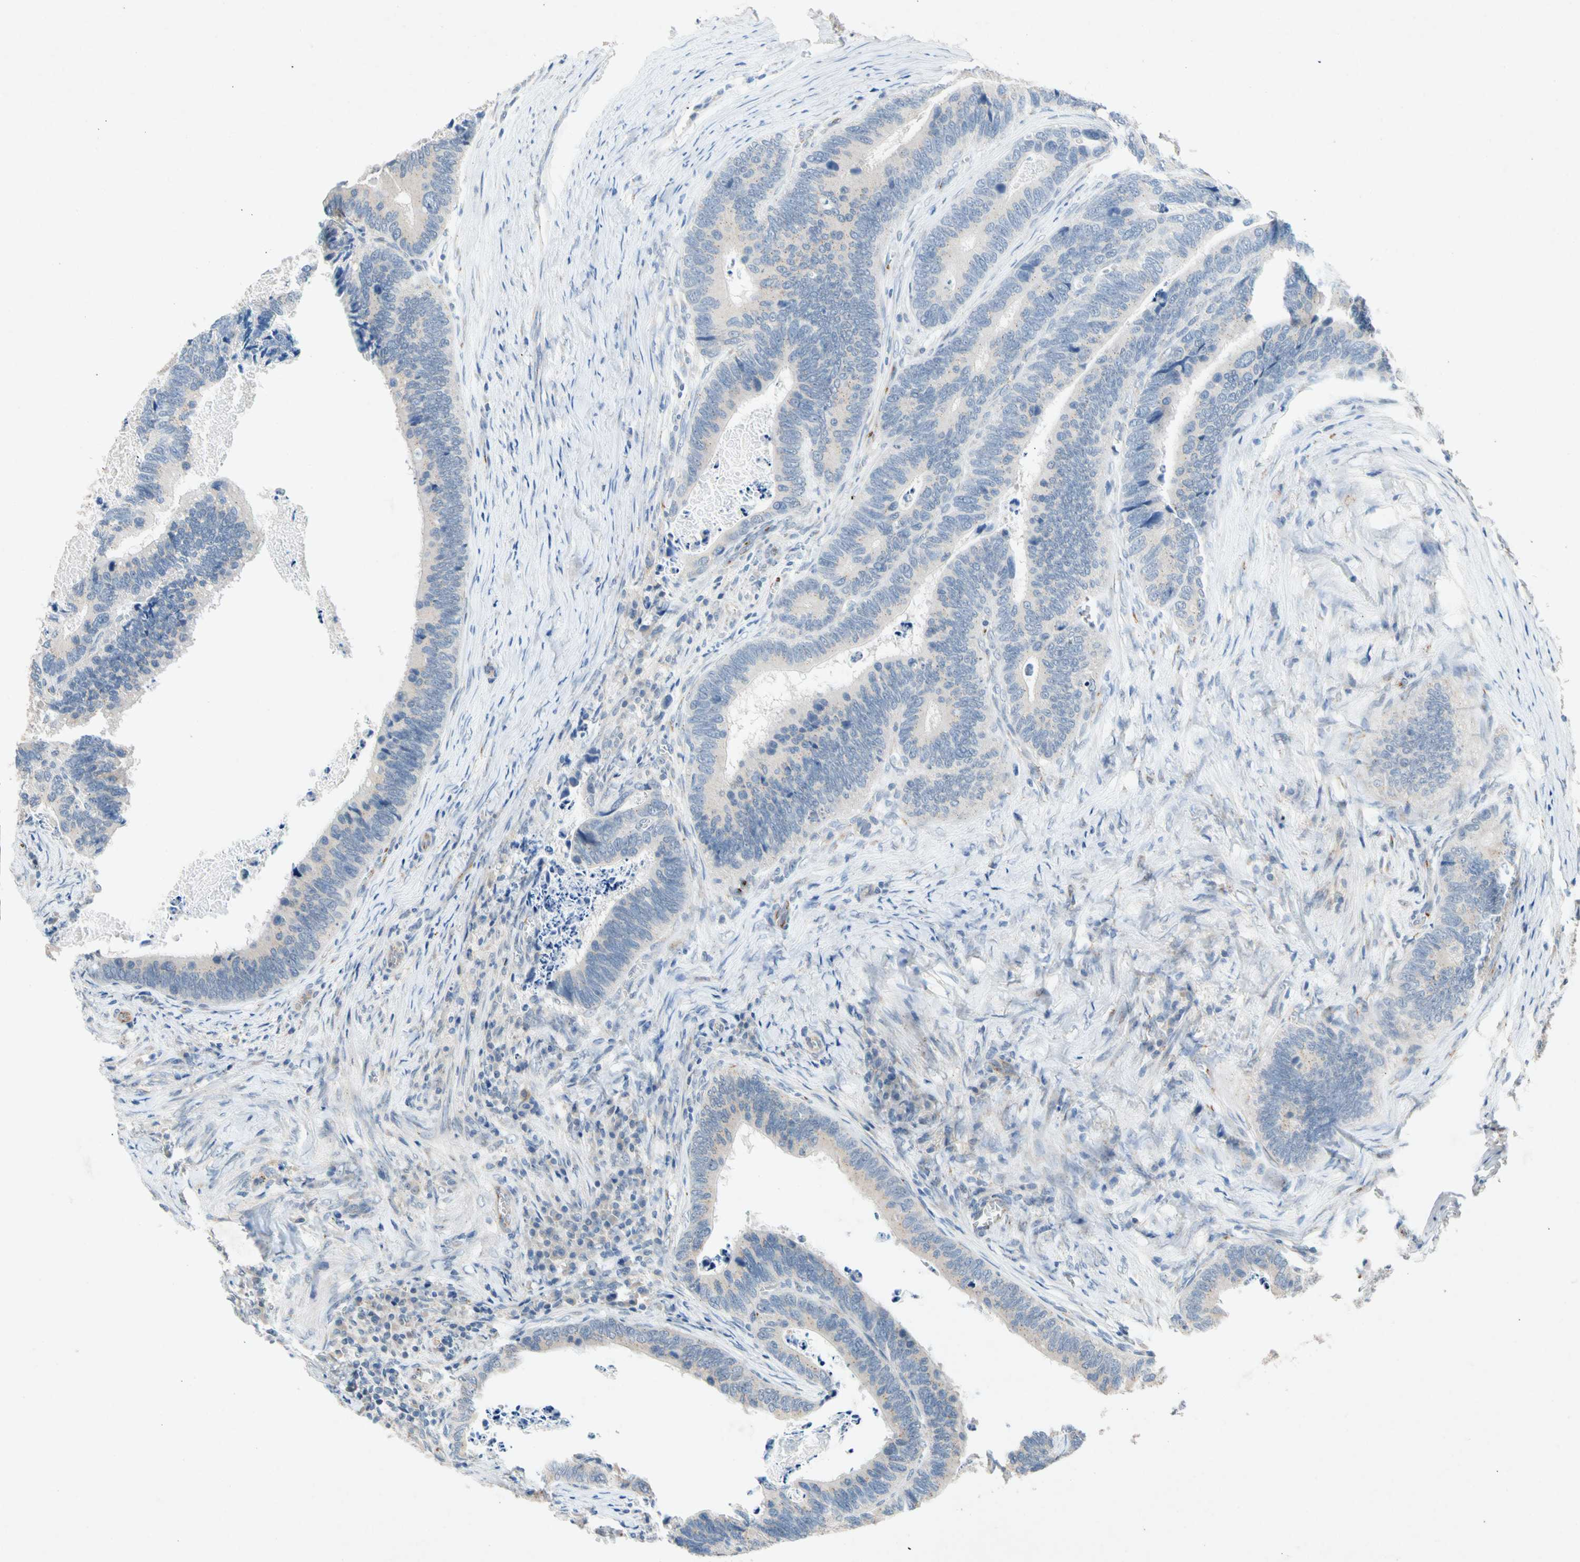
{"staining": {"intensity": "negative", "quantity": "none", "location": "none"}, "tissue": "colorectal cancer", "cell_type": "Tumor cells", "image_type": "cancer", "snomed": [{"axis": "morphology", "description": "Adenocarcinoma, NOS"}, {"axis": "topography", "description": "Colon"}], "caption": "Colorectal cancer was stained to show a protein in brown. There is no significant staining in tumor cells.", "gene": "GASK1B", "patient": {"sex": "male", "age": 72}}